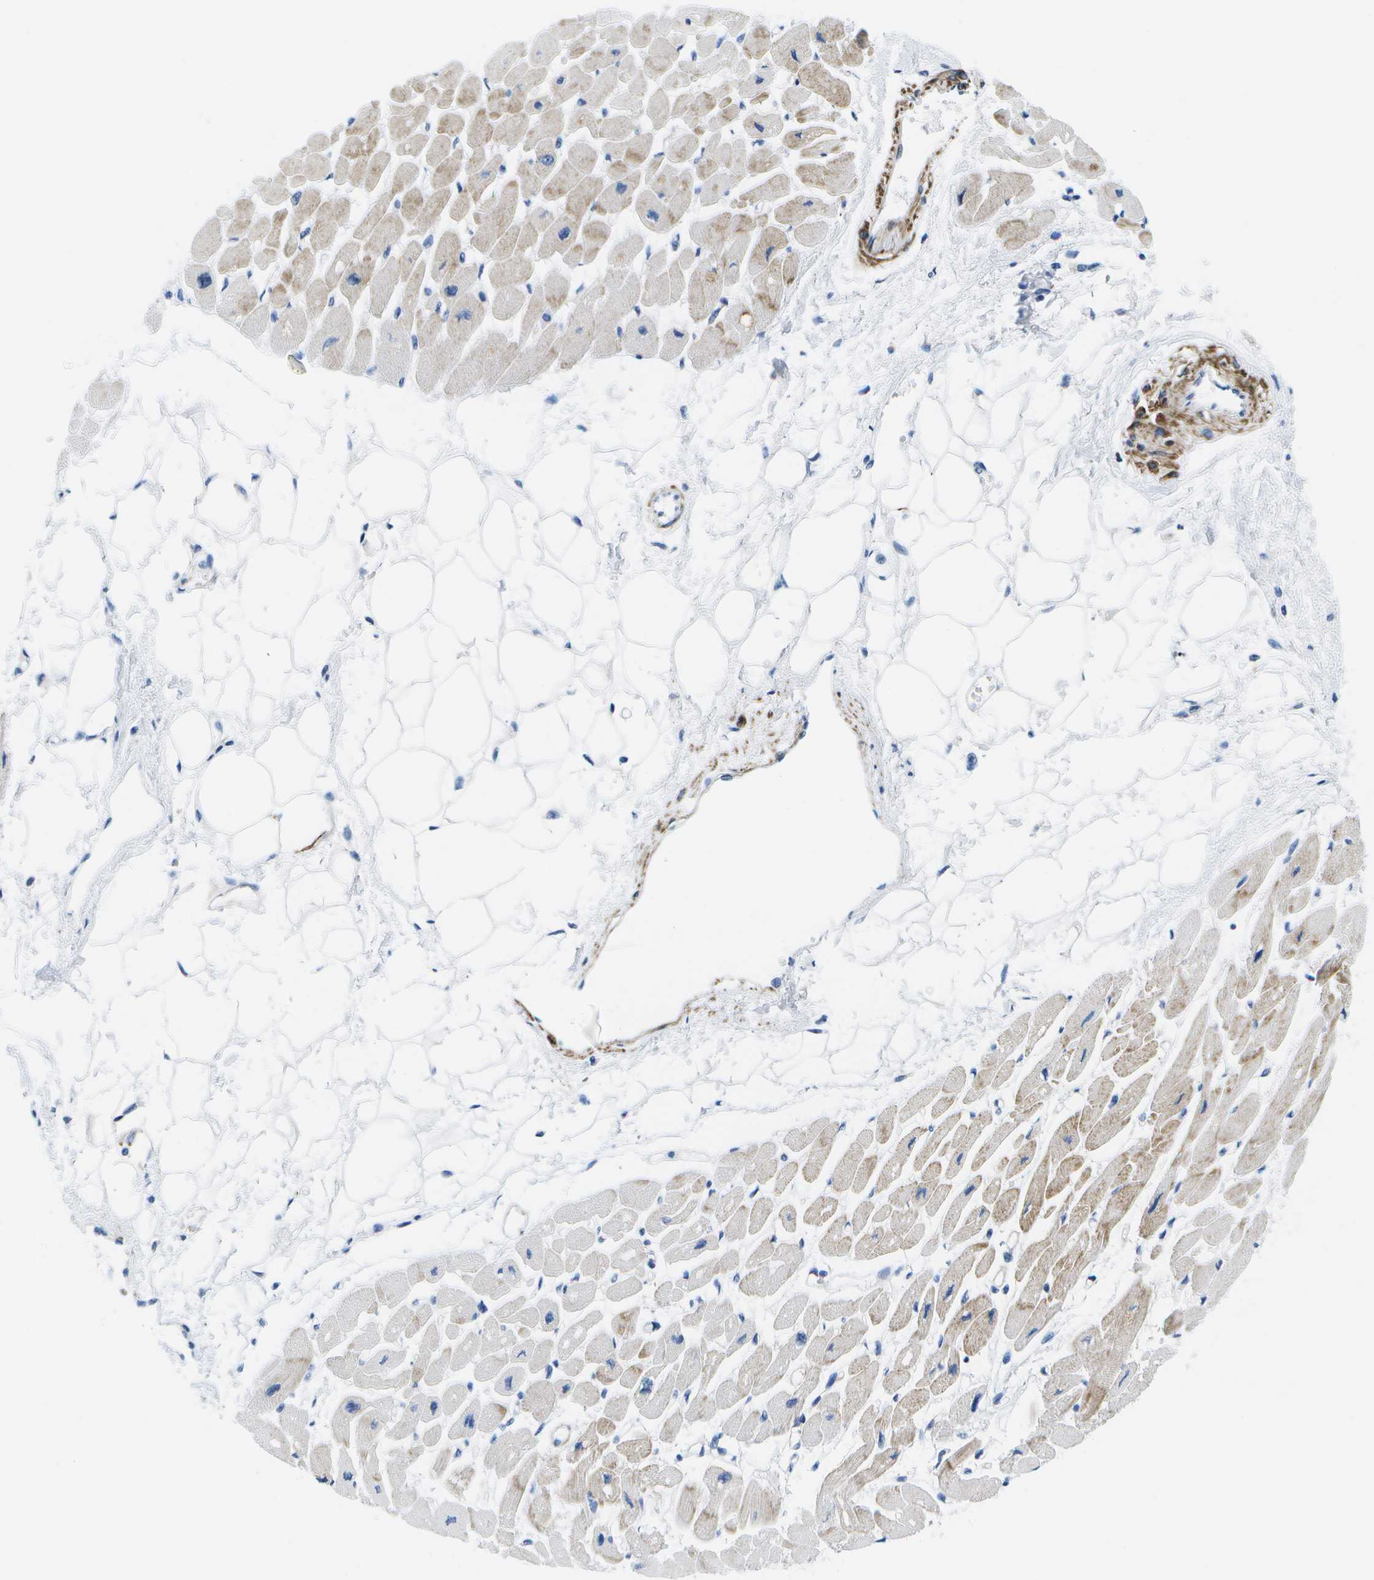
{"staining": {"intensity": "moderate", "quantity": "25%-75%", "location": "cytoplasmic/membranous"}, "tissue": "heart muscle", "cell_type": "Cardiomyocytes", "image_type": "normal", "snomed": [{"axis": "morphology", "description": "Normal tissue, NOS"}, {"axis": "topography", "description": "Heart"}], "caption": "A high-resolution histopathology image shows immunohistochemistry staining of benign heart muscle, which displays moderate cytoplasmic/membranous expression in about 25%-75% of cardiomyocytes. (DAB (3,3'-diaminobenzidine) = brown stain, brightfield microscopy at high magnification).", "gene": "ADGRG6", "patient": {"sex": "female", "age": 54}}